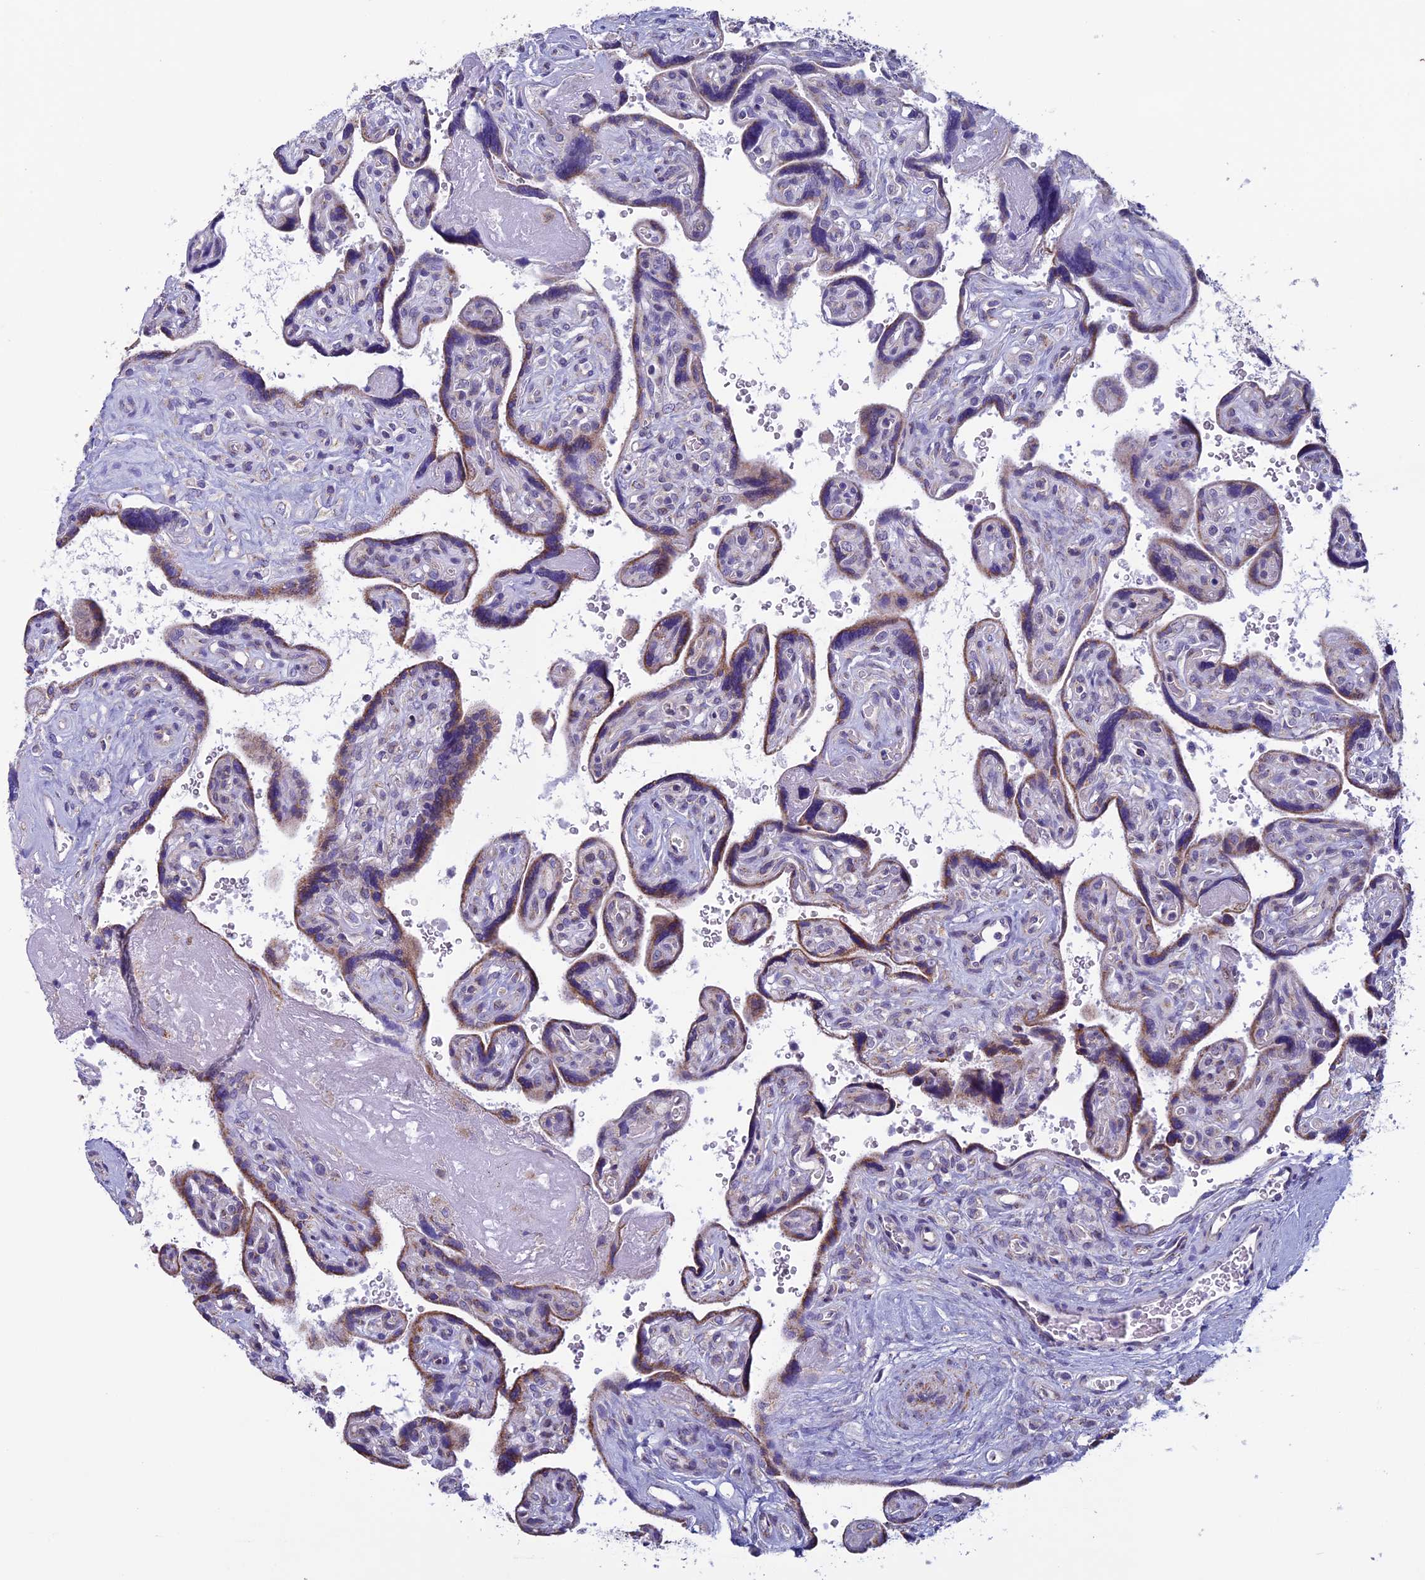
{"staining": {"intensity": "weak", "quantity": "25%-75%", "location": "cytoplasmic/membranous"}, "tissue": "placenta", "cell_type": "Trophoblastic cells", "image_type": "normal", "snomed": [{"axis": "morphology", "description": "Normal tissue, NOS"}, {"axis": "topography", "description": "Placenta"}], "caption": "Immunohistochemical staining of unremarkable human placenta exhibits weak cytoplasmic/membranous protein expression in approximately 25%-75% of trophoblastic cells.", "gene": "MFSD12", "patient": {"sex": "female", "age": 39}}